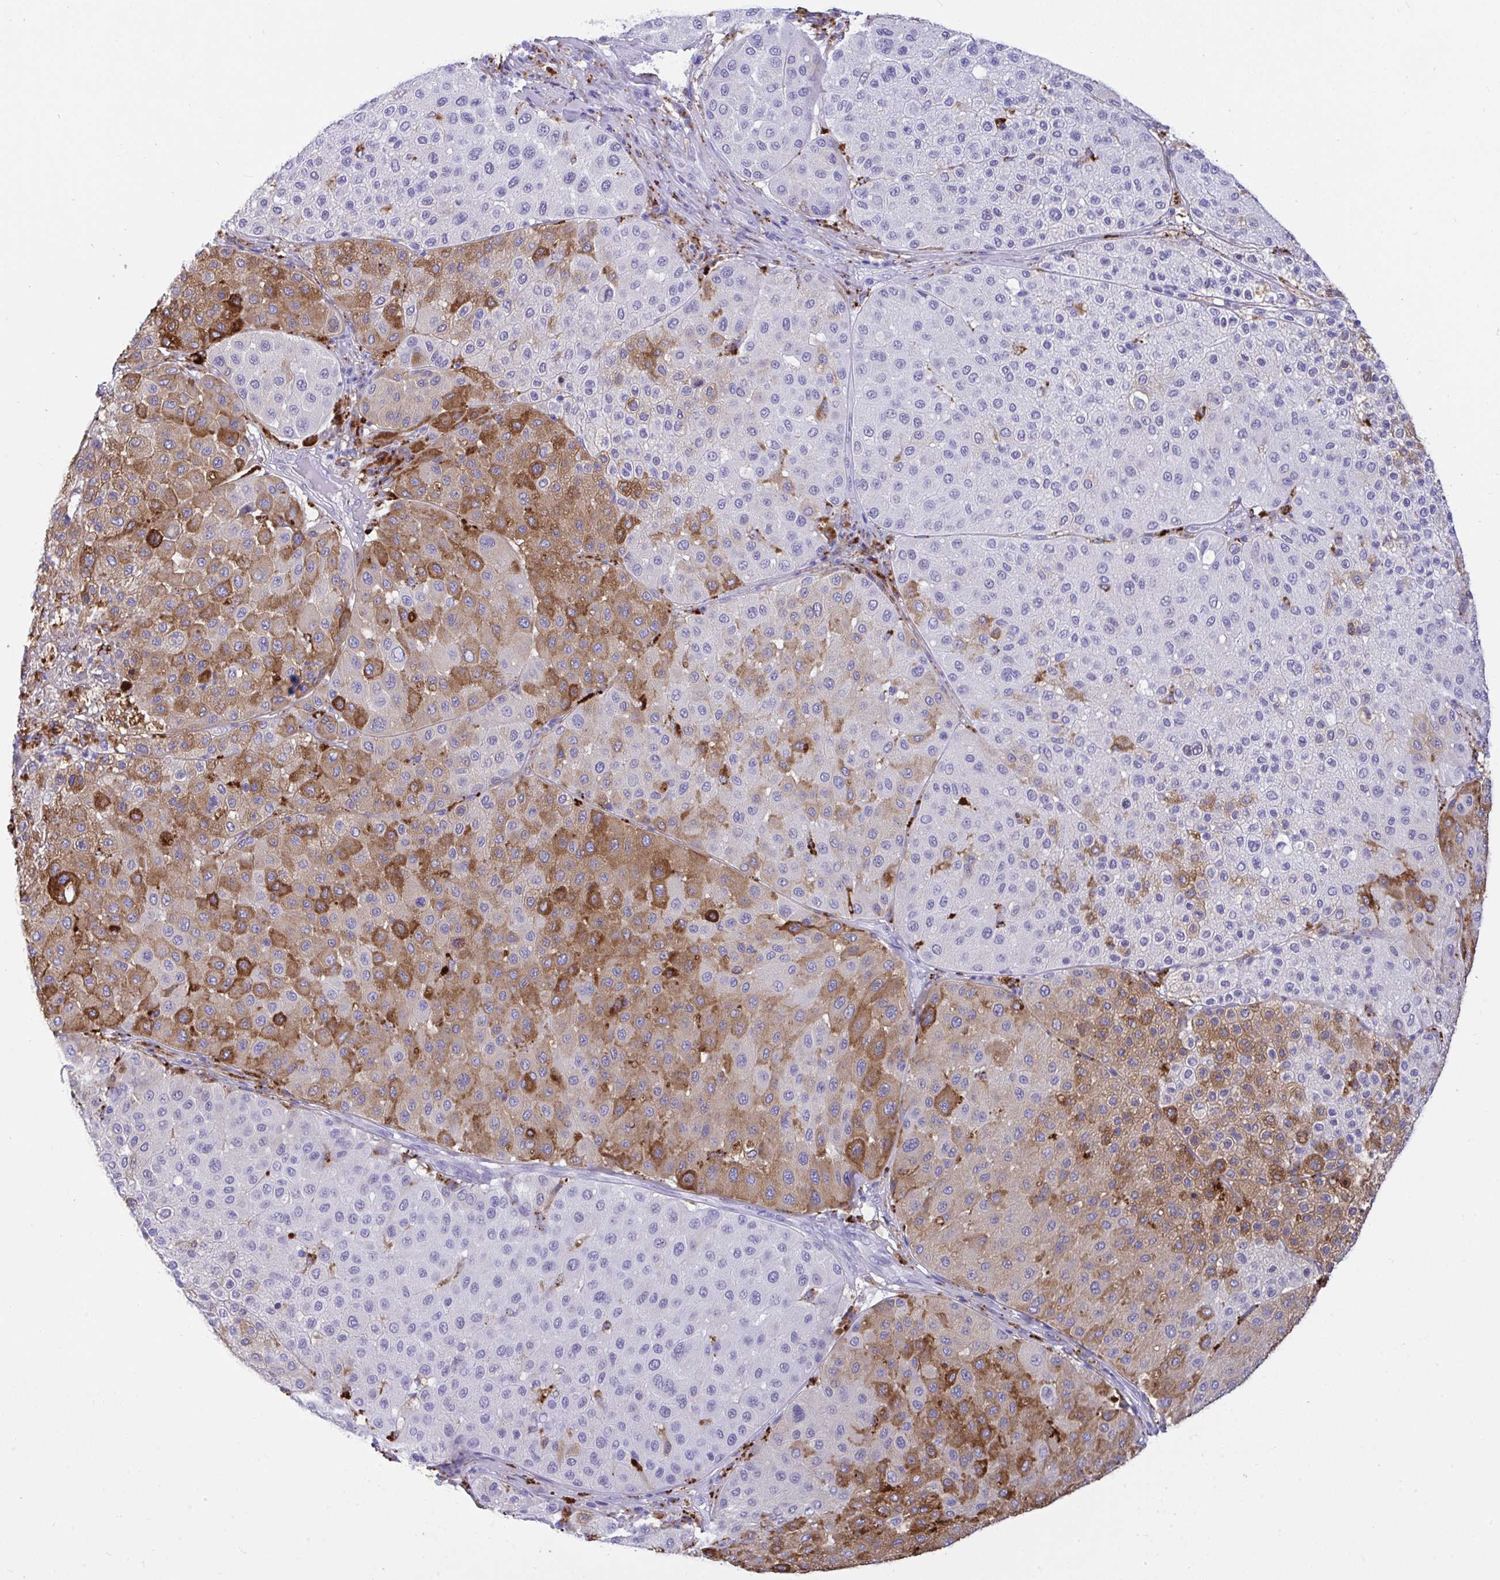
{"staining": {"intensity": "moderate", "quantity": "25%-75%", "location": "cytoplasmic/membranous"}, "tissue": "melanoma", "cell_type": "Tumor cells", "image_type": "cancer", "snomed": [{"axis": "morphology", "description": "Malignant melanoma, Metastatic site"}, {"axis": "topography", "description": "Smooth muscle"}], "caption": "A medium amount of moderate cytoplasmic/membranous expression is identified in about 25%-75% of tumor cells in melanoma tissue.", "gene": "CPVL", "patient": {"sex": "male", "age": 41}}